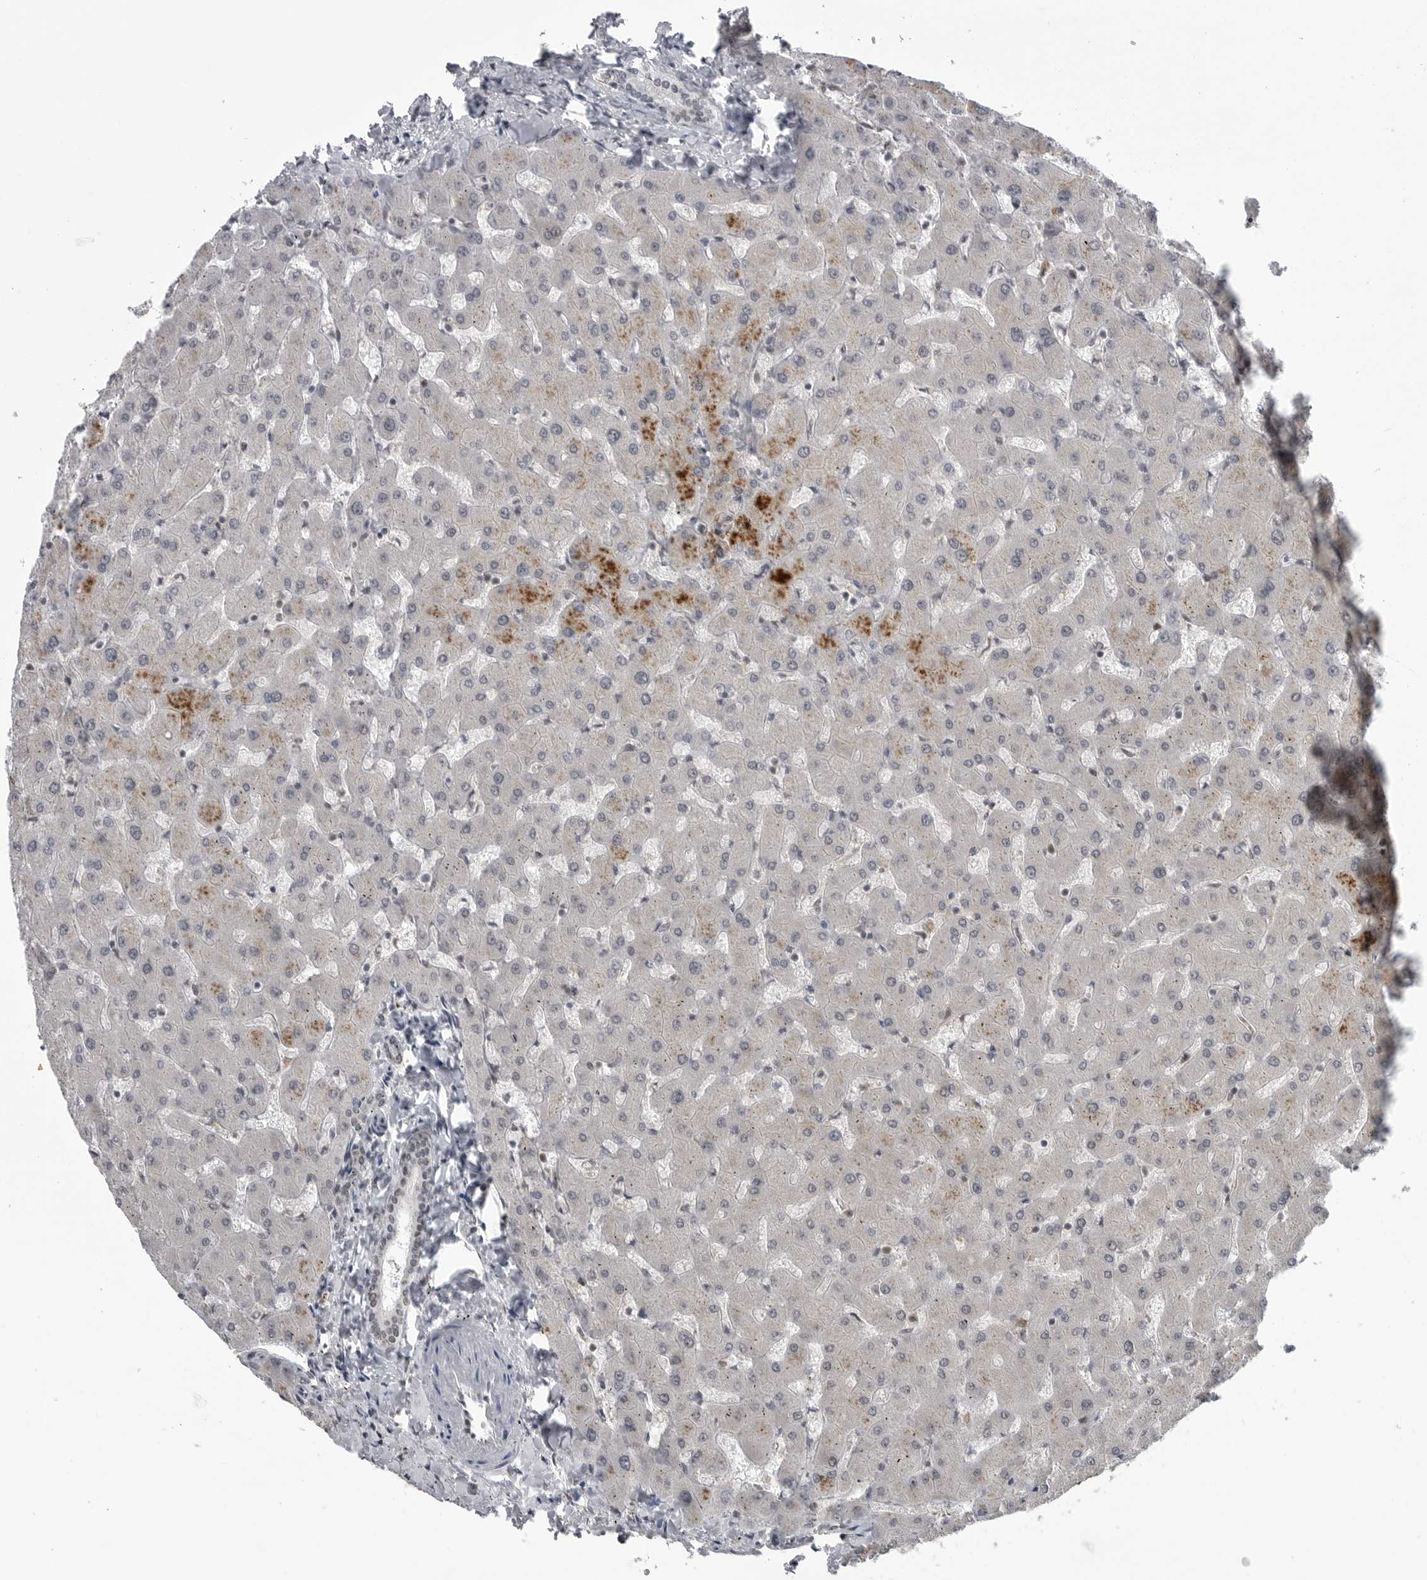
{"staining": {"intensity": "weak", "quantity": "<25%", "location": "nuclear"}, "tissue": "liver", "cell_type": "Cholangiocytes", "image_type": "normal", "snomed": [{"axis": "morphology", "description": "Normal tissue, NOS"}, {"axis": "topography", "description": "Liver"}], "caption": "An immunohistochemistry micrograph of benign liver is shown. There is no staining in cholangiocytes of liver.", "gene": "C8orf58", "patient": {"sex": "female", "age": 63}}